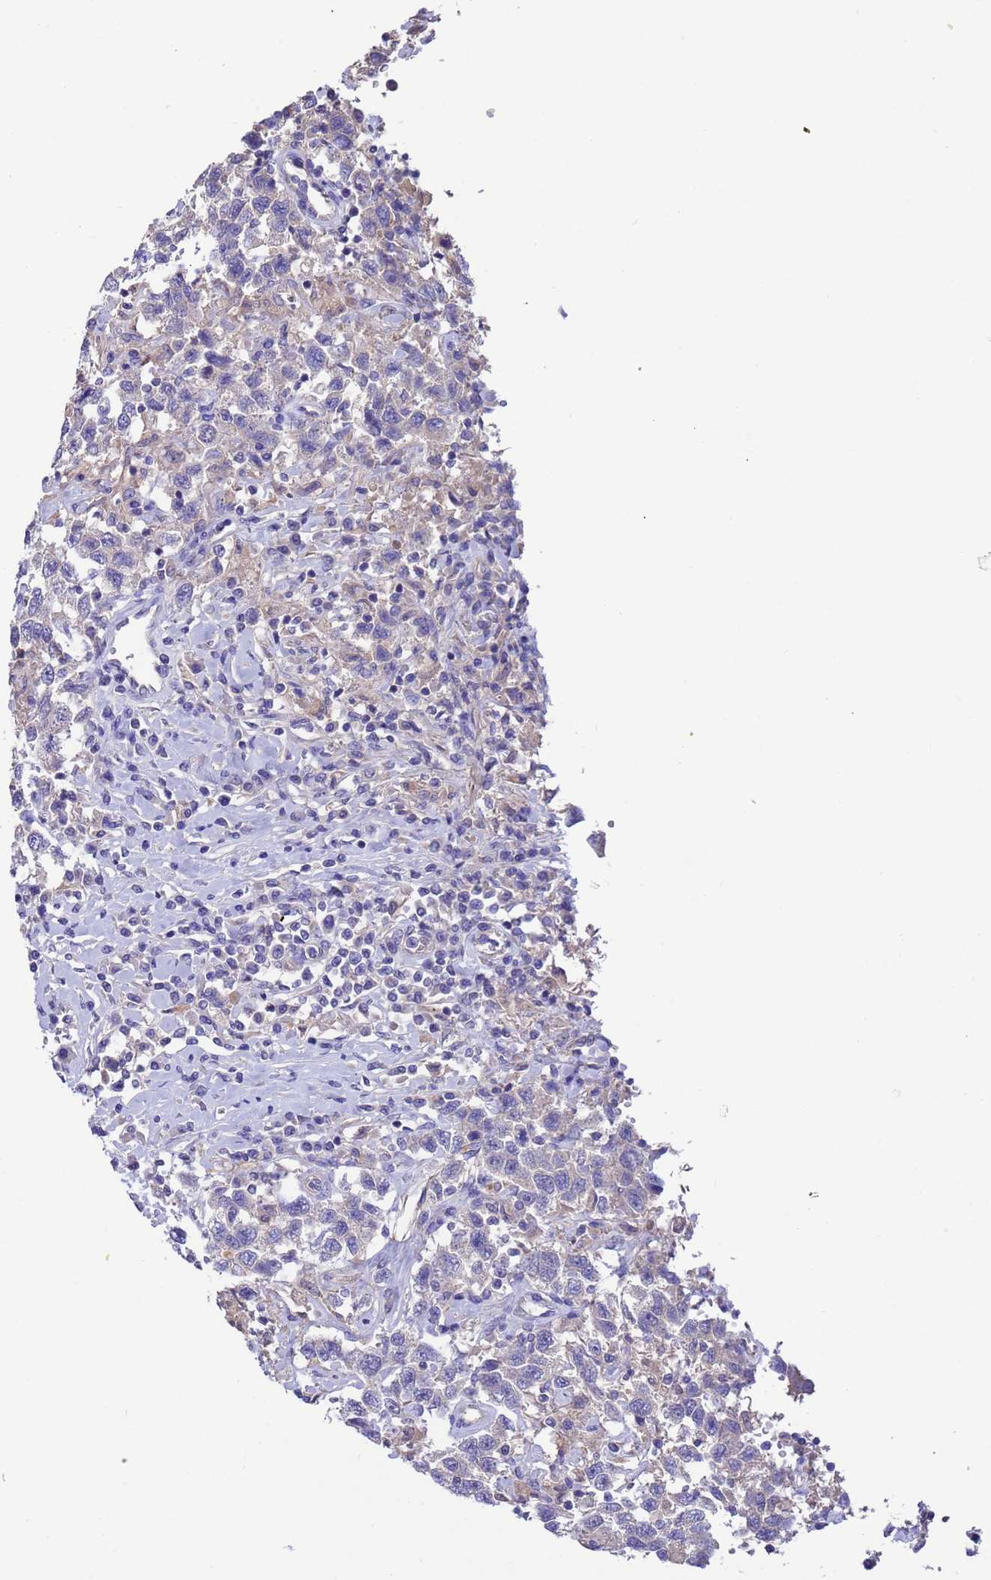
{"staining": {"intensity": "negative", "quantity": "none", "location": "none"}, "tissue": "testis cancer", "cell_type": "Tumor cells", "image_type": "cancer", "snomed": [{"axis": "morphology", "description": "Seminoma, NOS"}, {"axis": "topography", "description": "Testis"}], "caption": "This is an immunohistochemistry (IHC) photomicrograph of testis cancer. There is no staining in tumor cells.", "gene": "SRL", "patient": {"sex": "male", "age": 41}}